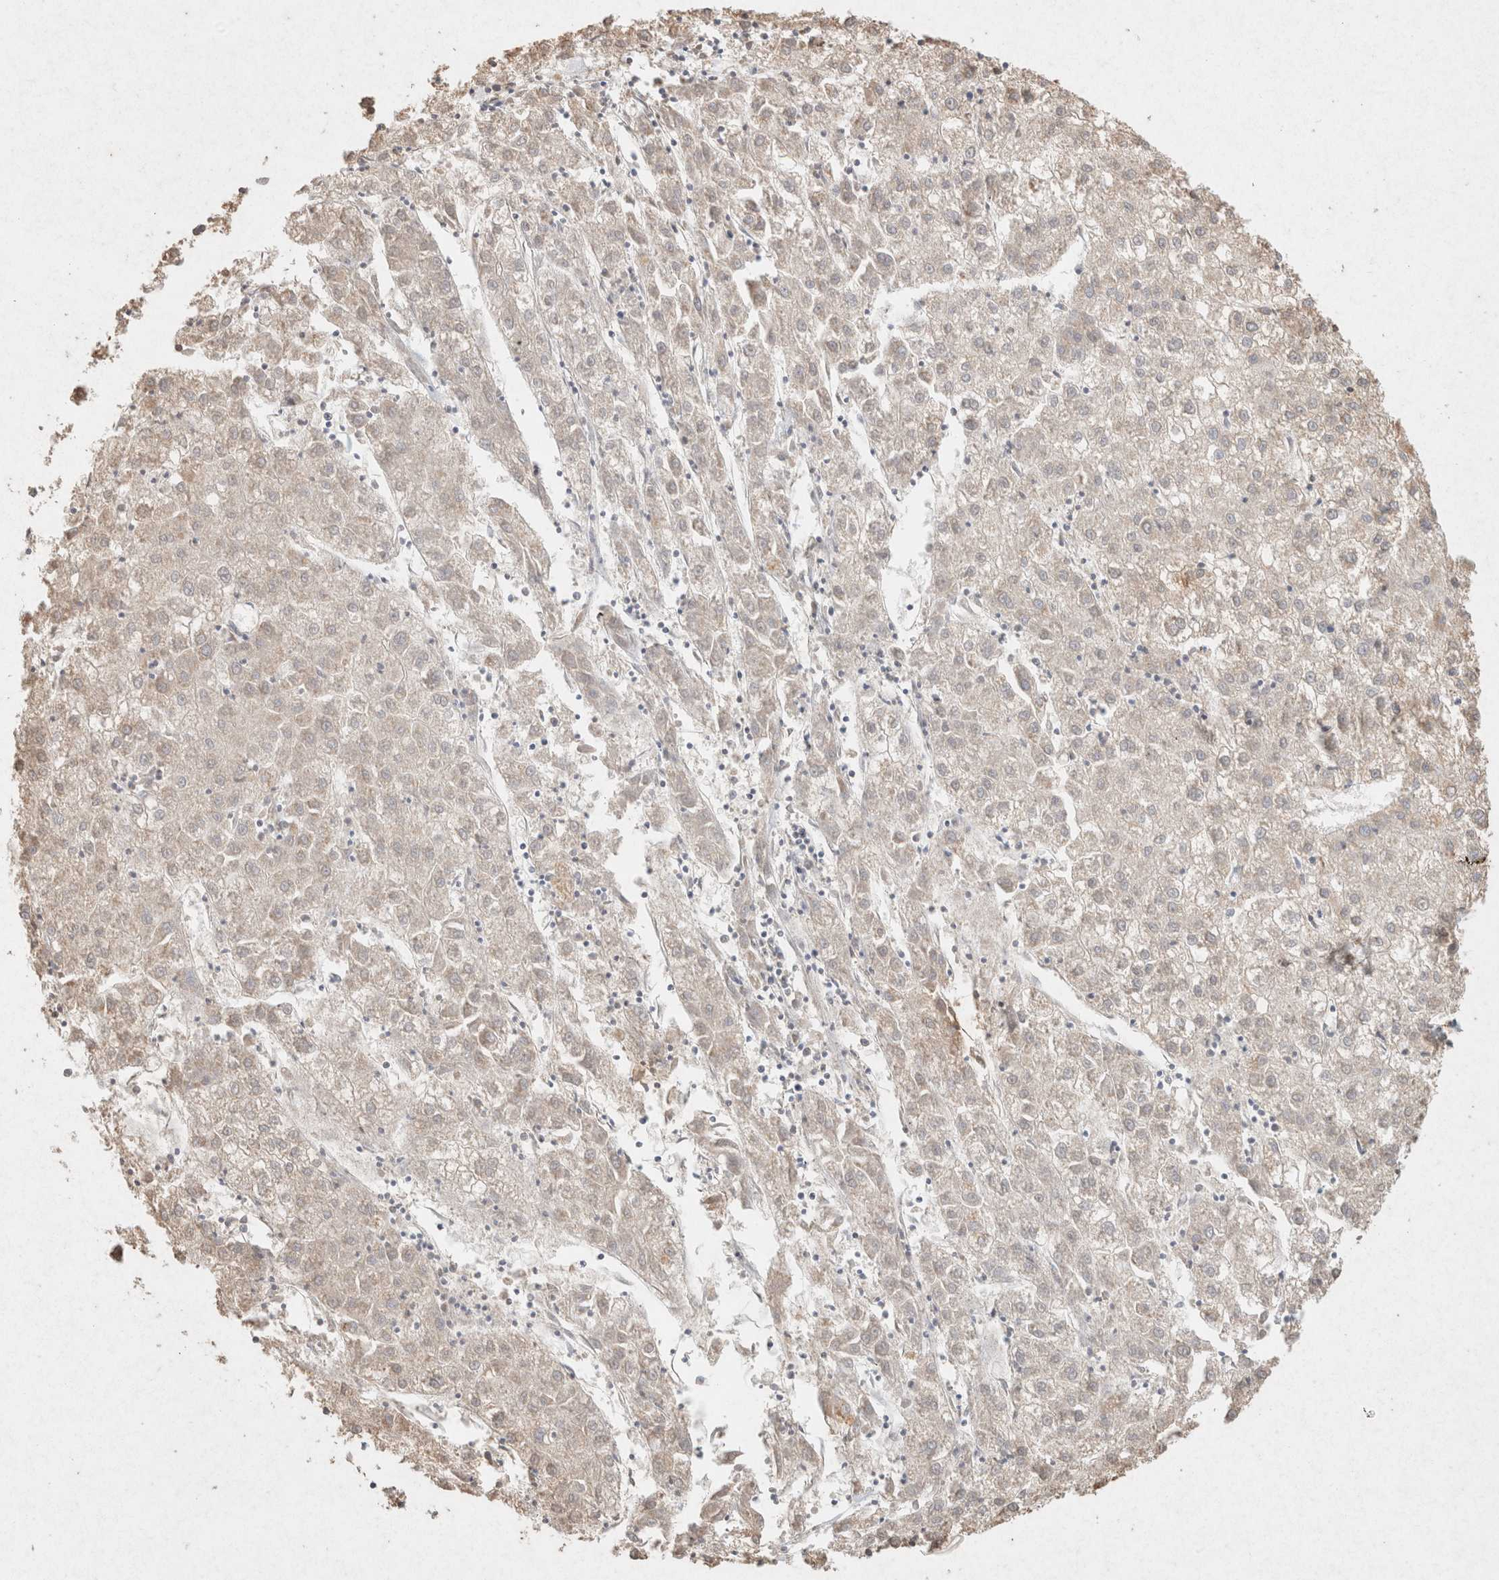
{"staining": {"intensity": "moderate", "quantity": "<25%", "location": "cytoplasmic/membranous"}, "tissue": "liver cancer", "cell_type": "Tumor cells", "image_type": "cancer", "snomed": [{"axis": "morphology", "description": "Carcinoma, Hepatocellular, NOS"}, {"axis": "topography", "description": "Liver"}], "caption": "A photomicrograph of hepatocellular carcinoma (liver) stained for a protein displays moderate cytoplasmic/membranous brown staining in tumor cells. Ihc stains the protein in brown and the nuclei are stained blue.", "gene": "SDC2", "patient": {"sex": "male", "age": 72}}